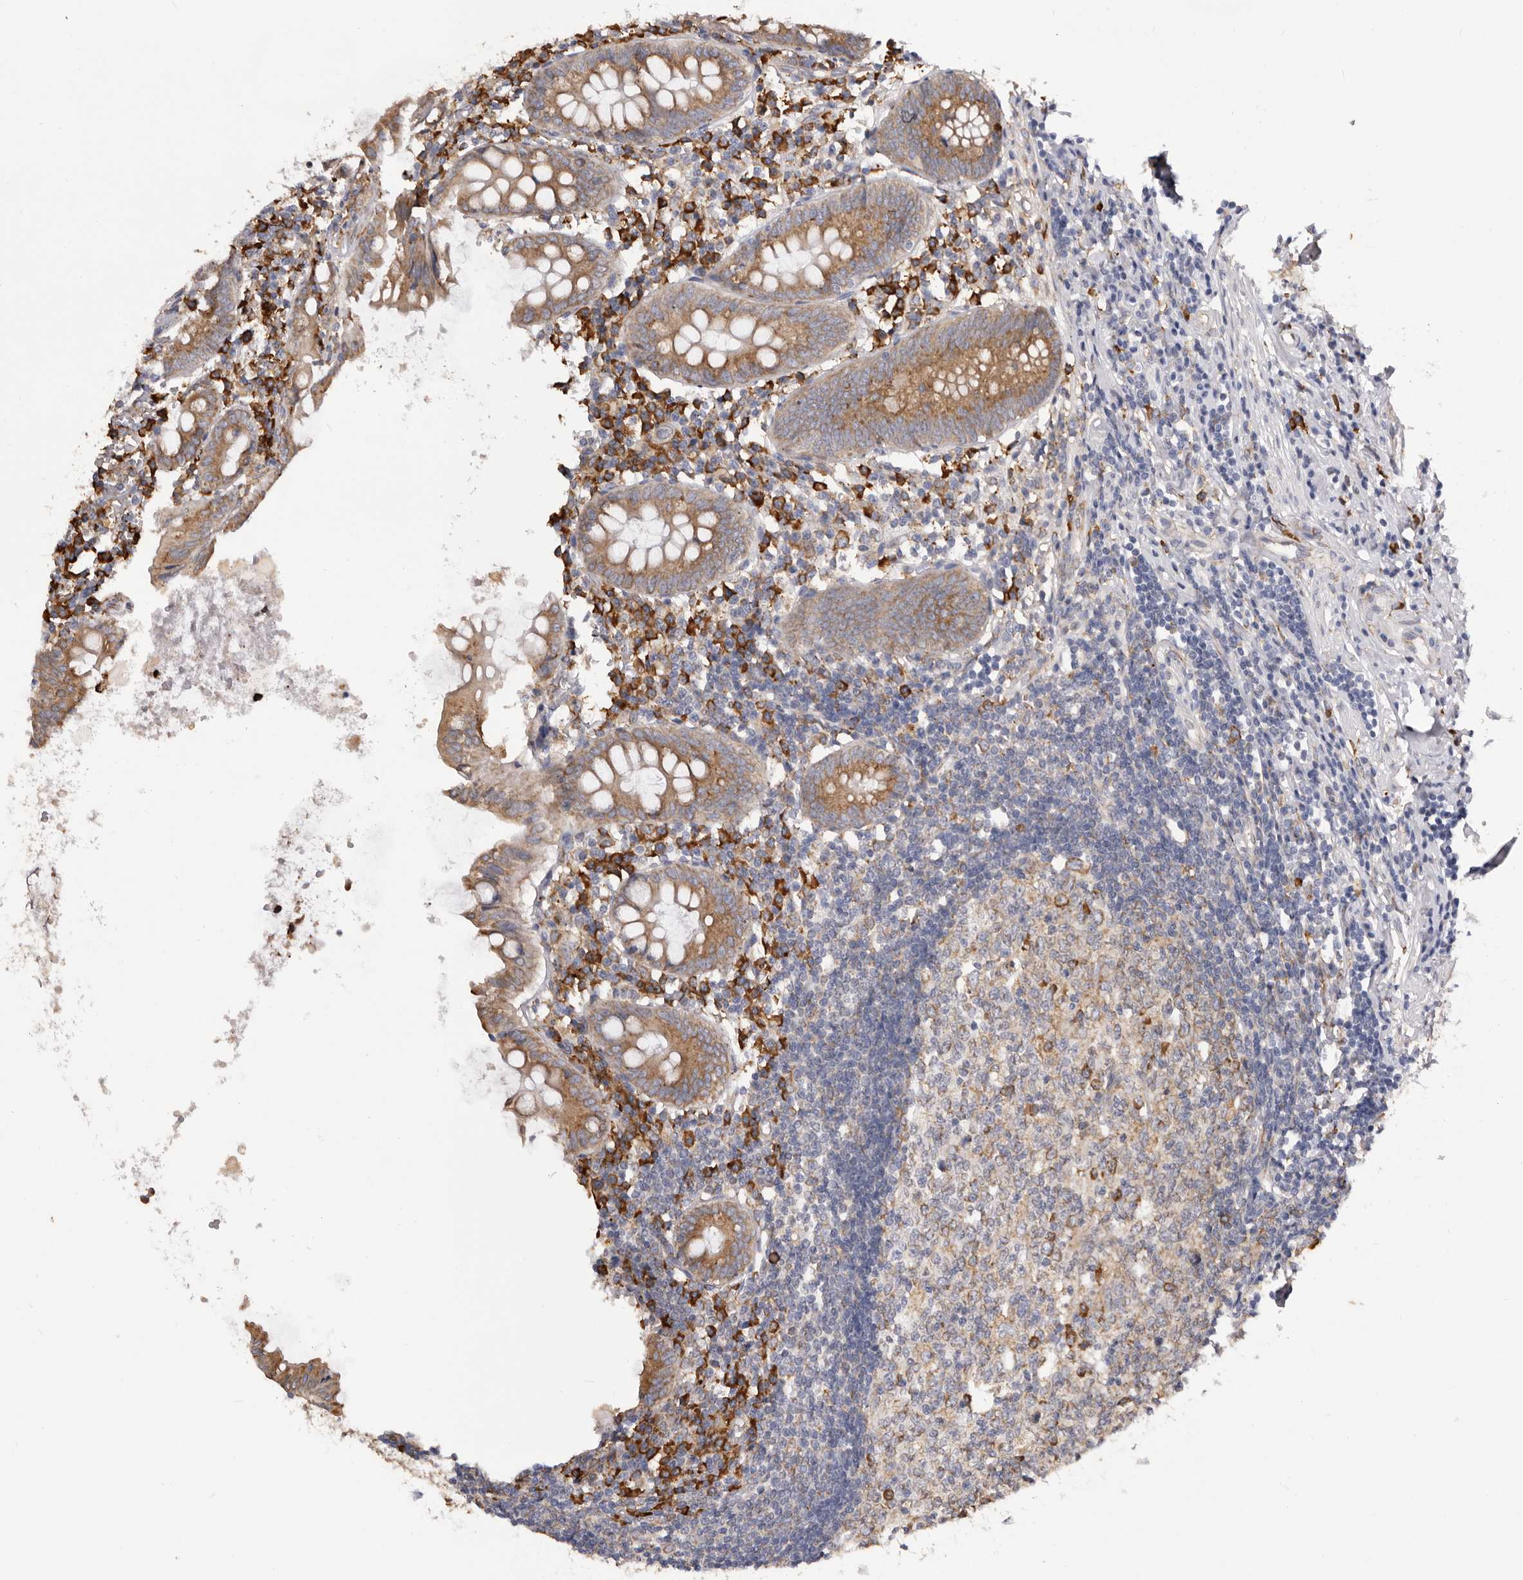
{"staining": {"intensity": "moderate", "quantity": ">75%", "location": "cytoplasmic/membranous"}, "tissue": "appendix", "cell_type": "Glandular cells", "image_type": "normal", "snomed": [{"axis": "morphology", "description": "Normal tissue, NOS"}, {"axis": "topography", "description": "Appendix"}], "caption": "Immunohistochemical staining of unremarkable appendix shows moderate cytoplasmic/membranous protein positivity in about >75% of glandular cells. (Stains: DAB (3,3'-diaminobenzidine) in brown, nuclei in blue, Microscopy: brightfield microscopy at high magnification).", "gene": "QRSL1", "patient": {"sex": "female", "age": 54}}